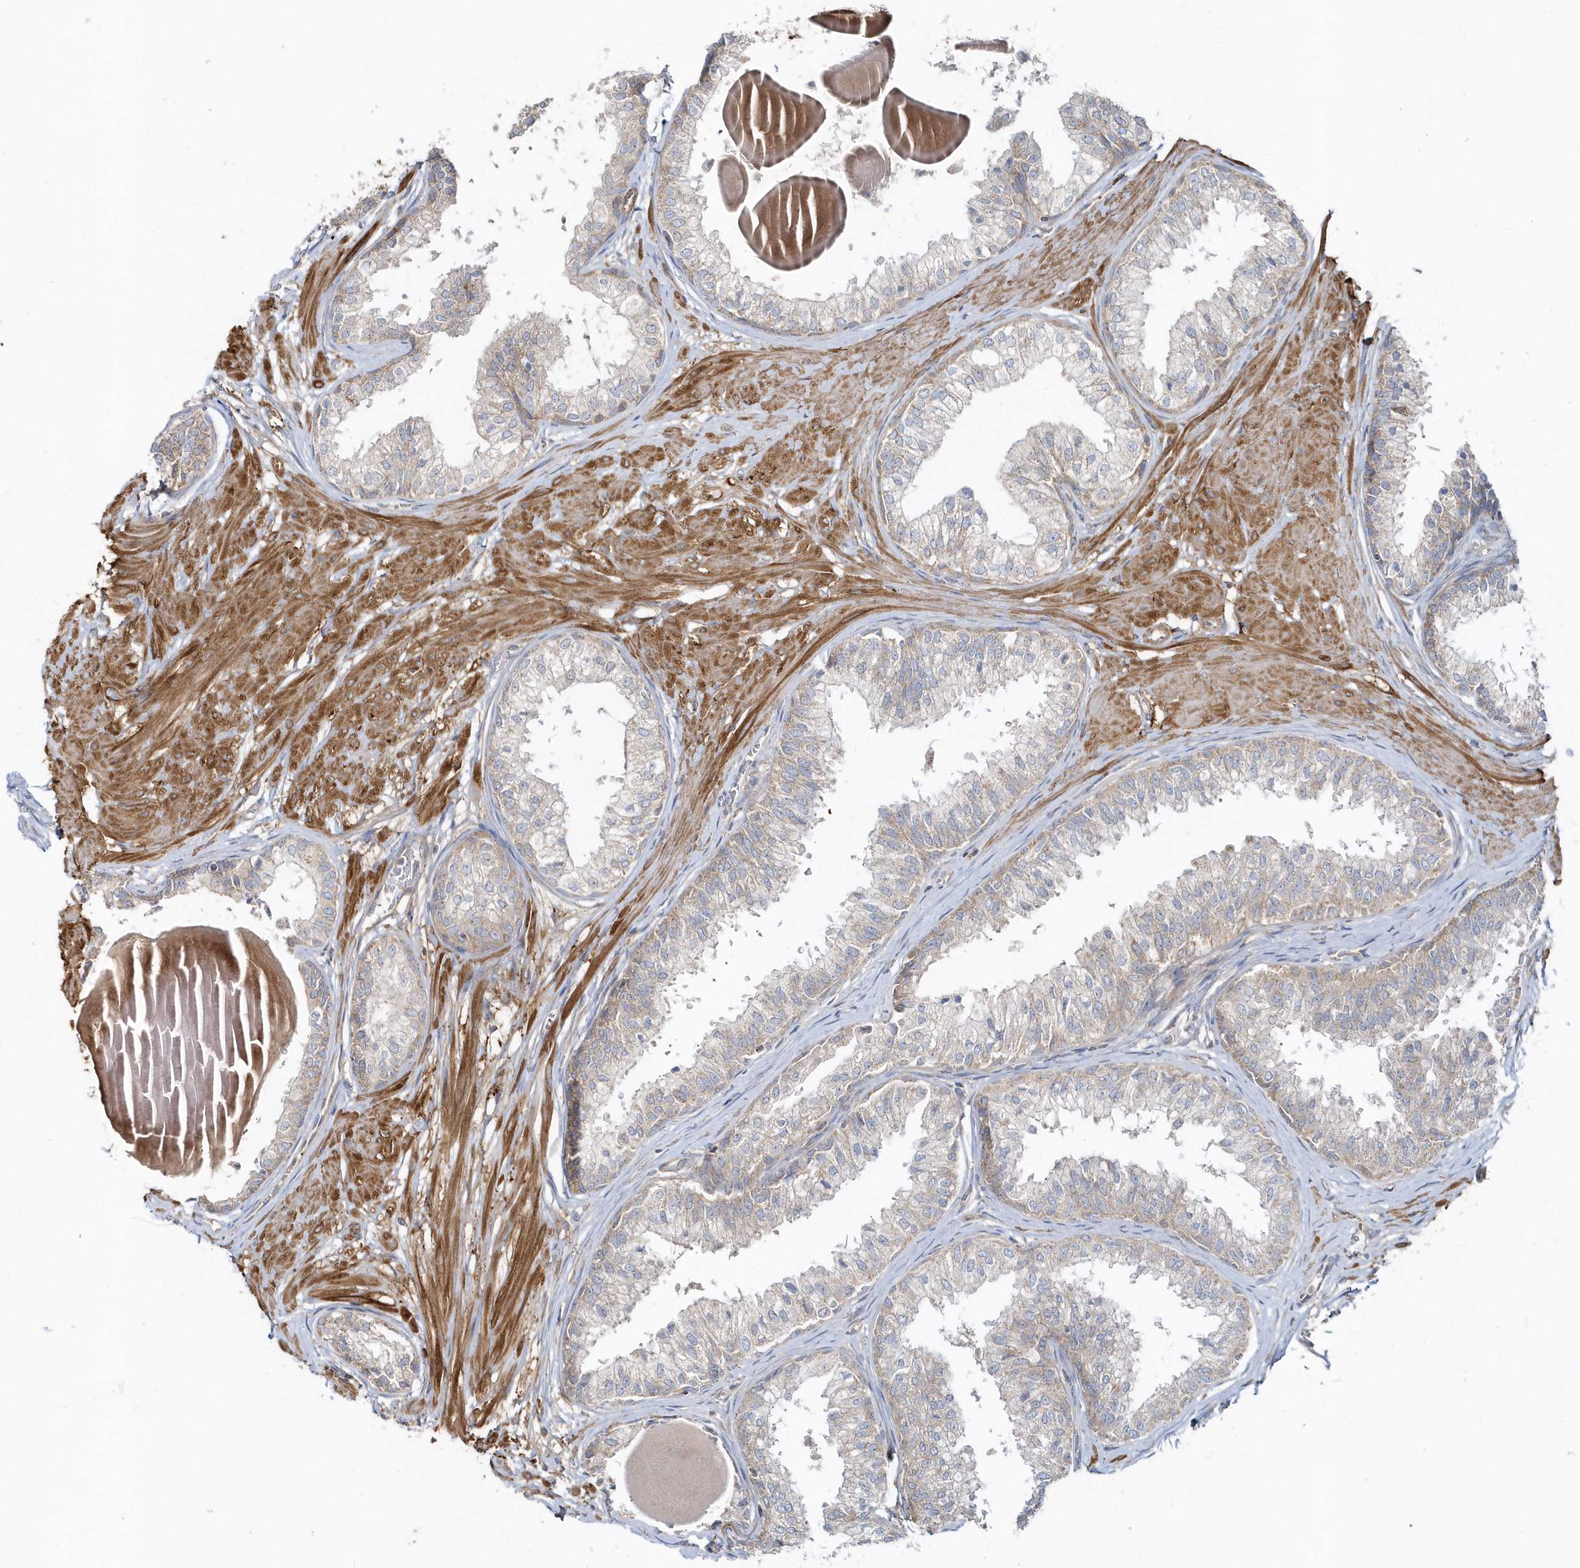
{"staining": {"intensity": "weak", "quantity": "<25%", "location": "cytoplasmic/membranous"}, "tissue": "prostate", "cell_type": "Glandular cells", "image_type": "normal", "snomed": [{"axis": "morphology", "description": "Normal tissue, NOS"}, {"axis": "topography", "description": "Prostate"}], "caption": "The histopathology image shows no significant positivity in glandular cells of prostate. (Stains: DAB IHC with hematoxylin counter stain, Microscopy: brightfield microscopy at high magnification).", "gene": "LEXM", "patient": {"sex": "male", "age": 48}}